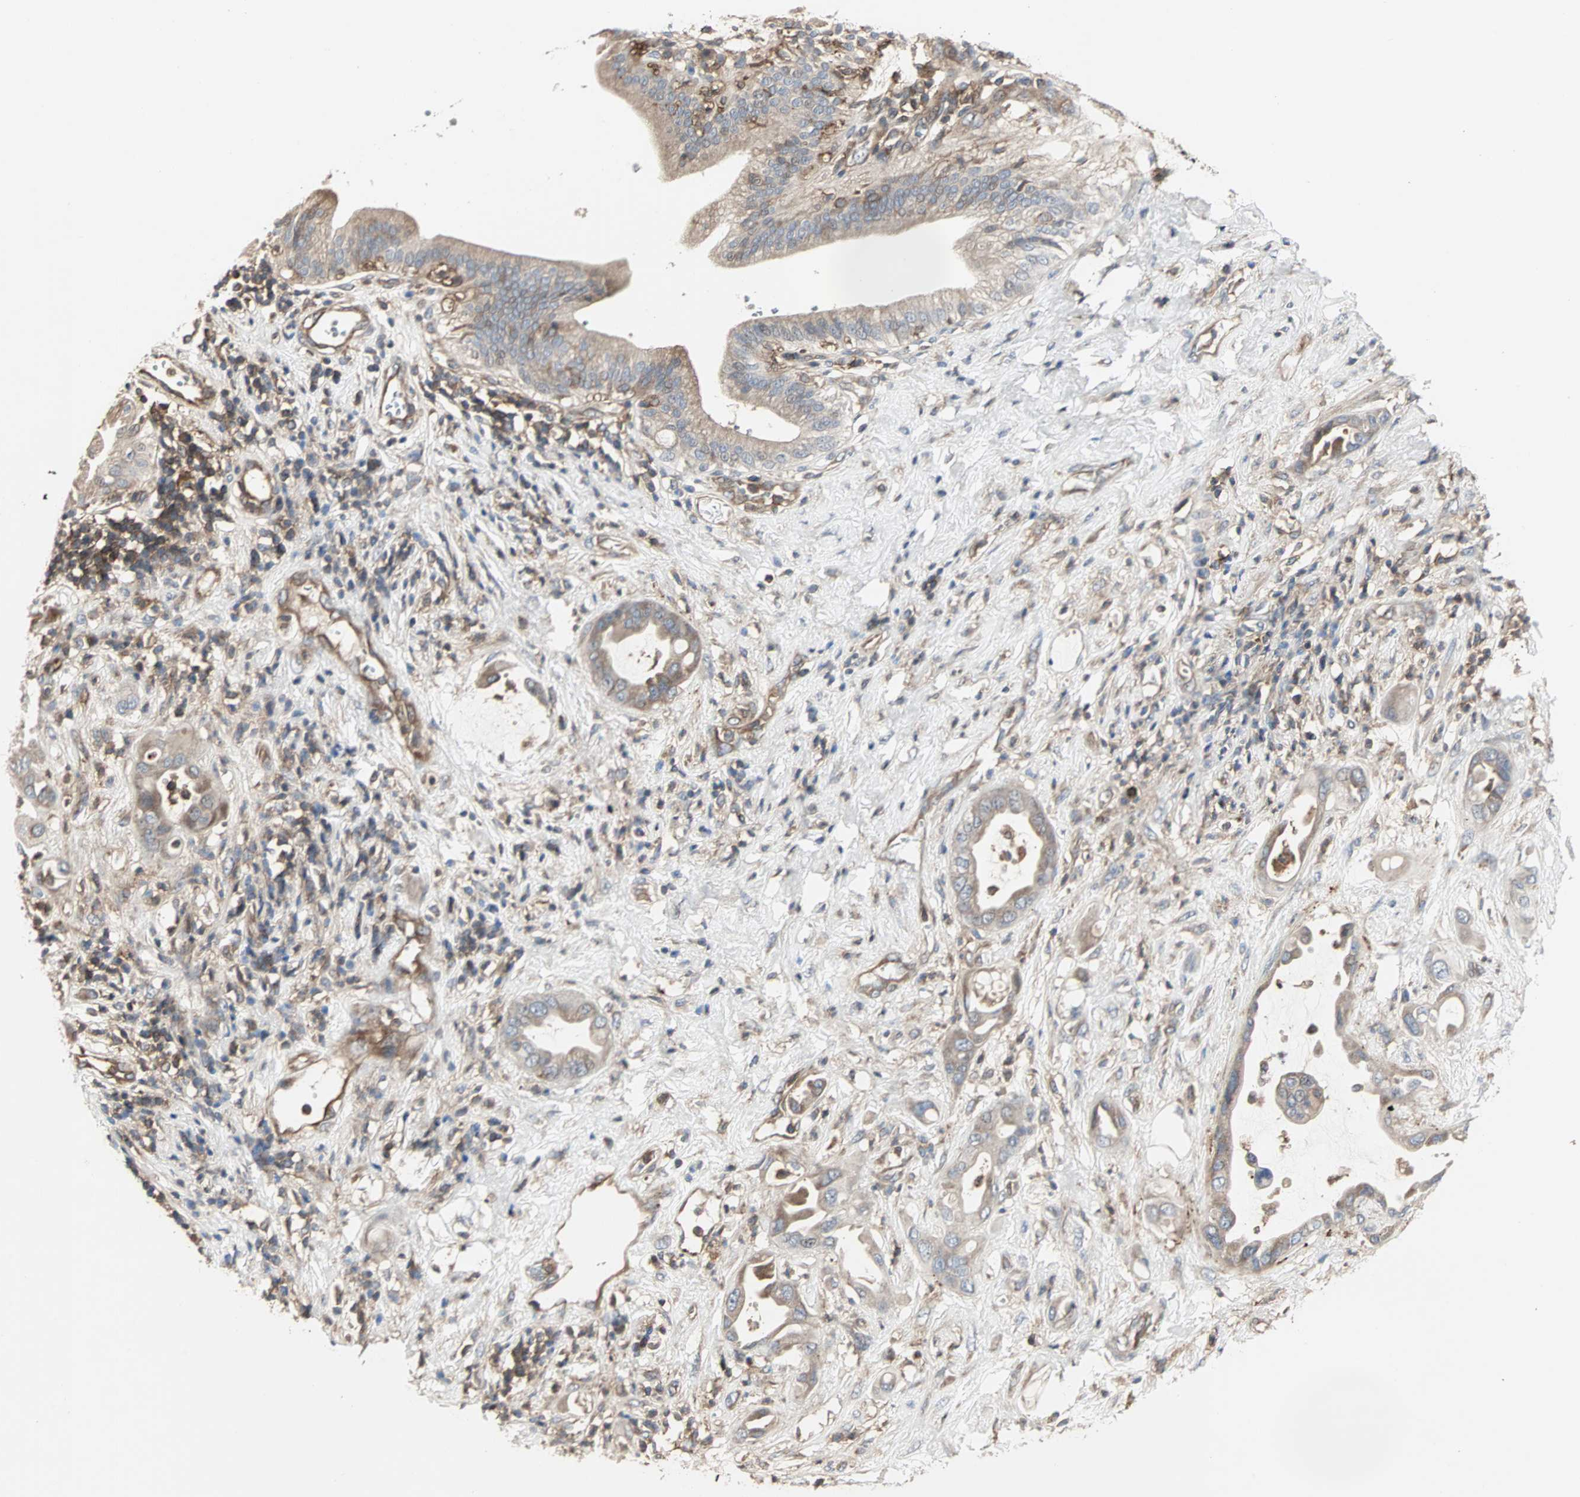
{"staining": {"intensity": "weak", "quantity": ">75%", "location": "cytoplasmic/membranous"}, "tissue": "pancreatic cancer", "cell_type": "Tumor cells", "image_type": "cancer", "snomed": [{"axis": "morphology", "description": "Adenocarcinoma, NOS"}, {"axis": "morphology", "description": "Adenocarcinoma, metastatic, NOS"}, {"axis": "topography", "description": "Lymph node"}, {"axis": "topography", "description": "Pancreas"}, {"axis": "topography", "description": "Duodenum"}], "caption": "Protein staining displays weak cytoplasmic/membranous expression in approximately >75% of tumor cells in pancreatic cancer (metastatic adenocarcinoma).", "gene": "GNAI2", "patient": {"sex": "female", "age": 64}}